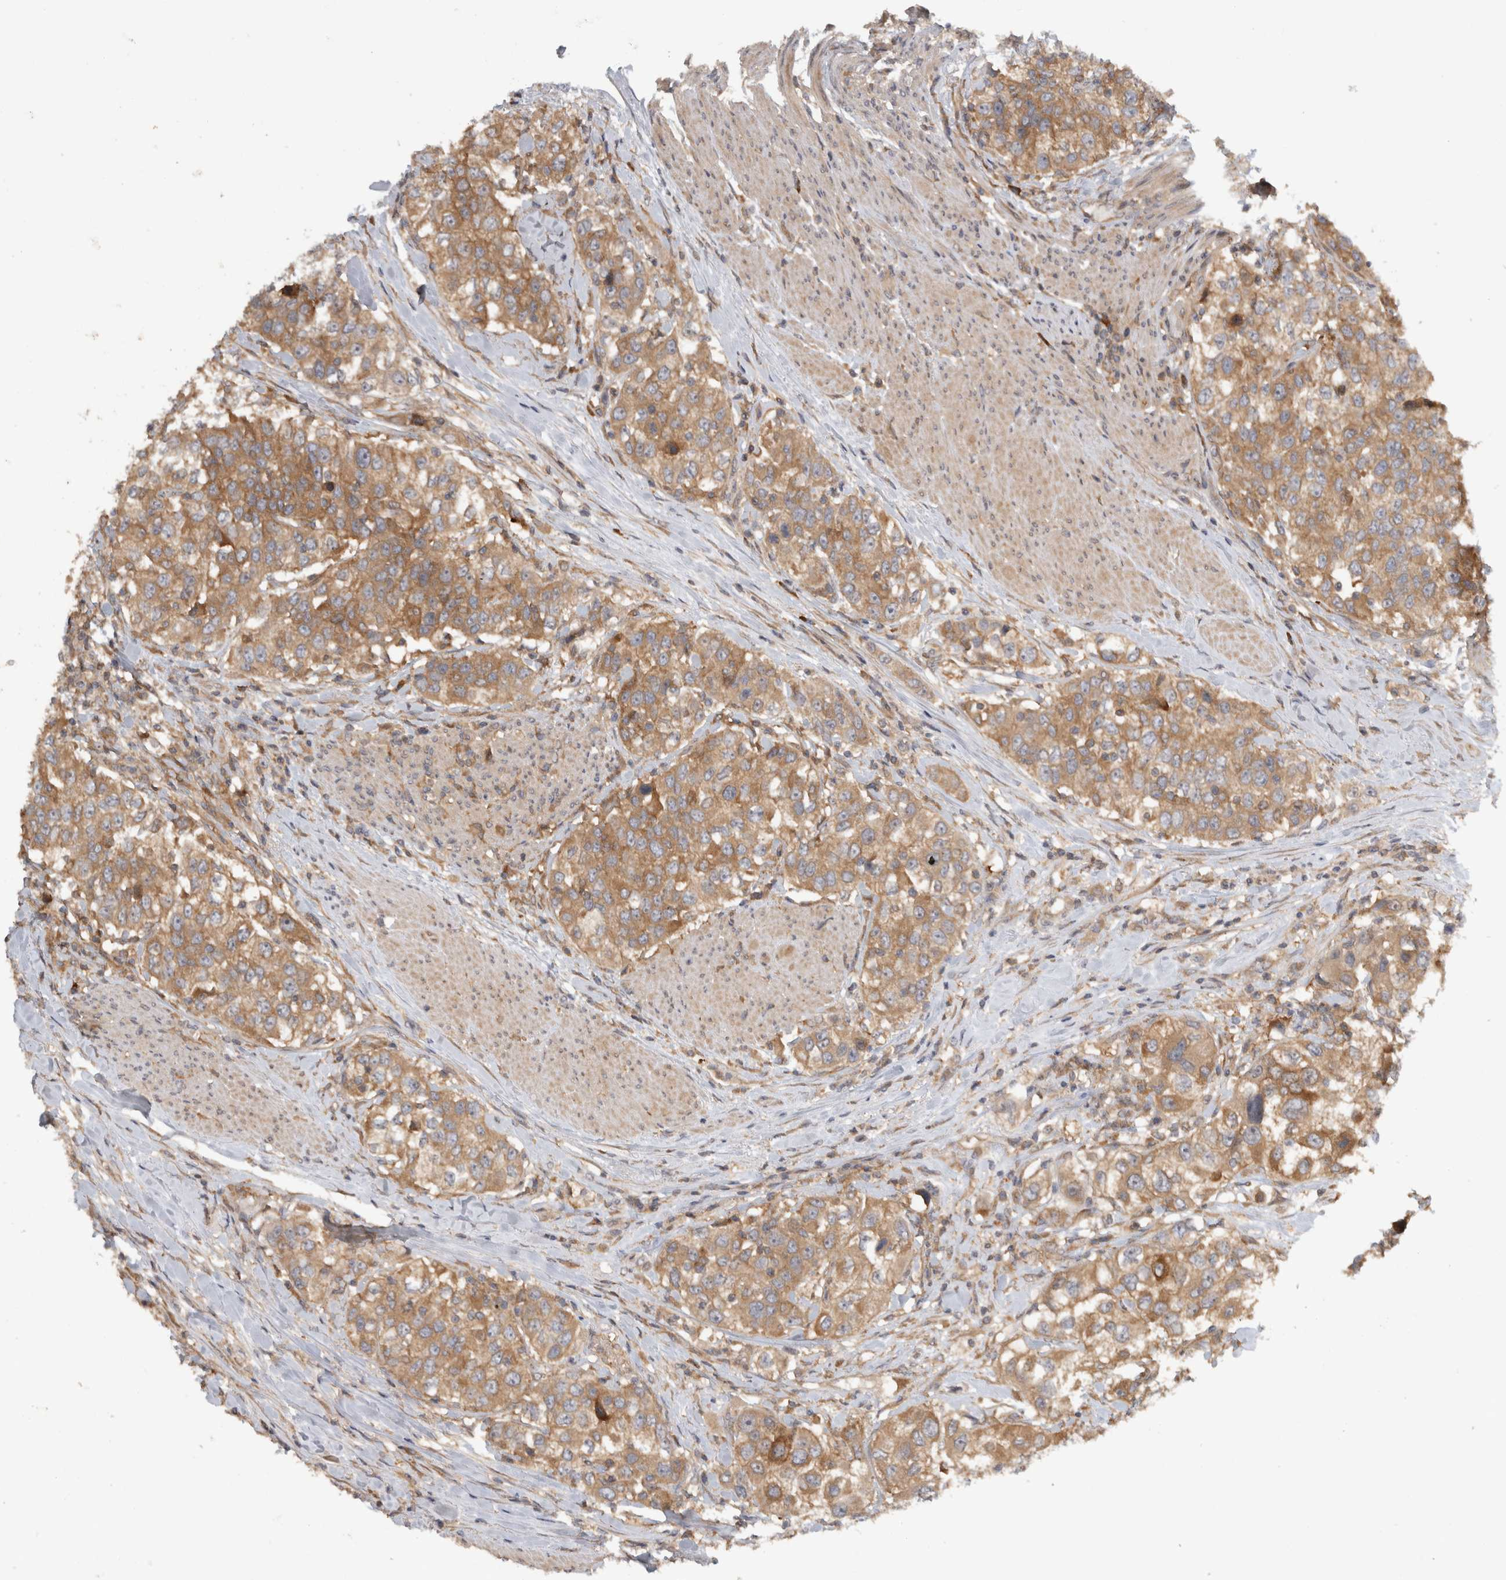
{"staining": {"intensity": "moderate", "quantity": ">75%", "location": "cytoplasmic/membranous"}, "tissue": "urothelial cancer", "cell_type": "Tumor cells", "image_type": "cancer", "snomed": [{"axis": "morphology", "description": "Urothelial carcinoma, High grade"}, {"axis": "topography", "description": "Urinary bladder"}], "caption": "Immunohistochemistry (DAB (3,3'-diaminobenzidine)) staining of urothelial carcinoma (high-grade) displays moderate cytoplasmic/membranous protein expression in about >75% of tumor cells.", "gene": "VEPH1", "patient": {"sex": "female", "age": 80}}